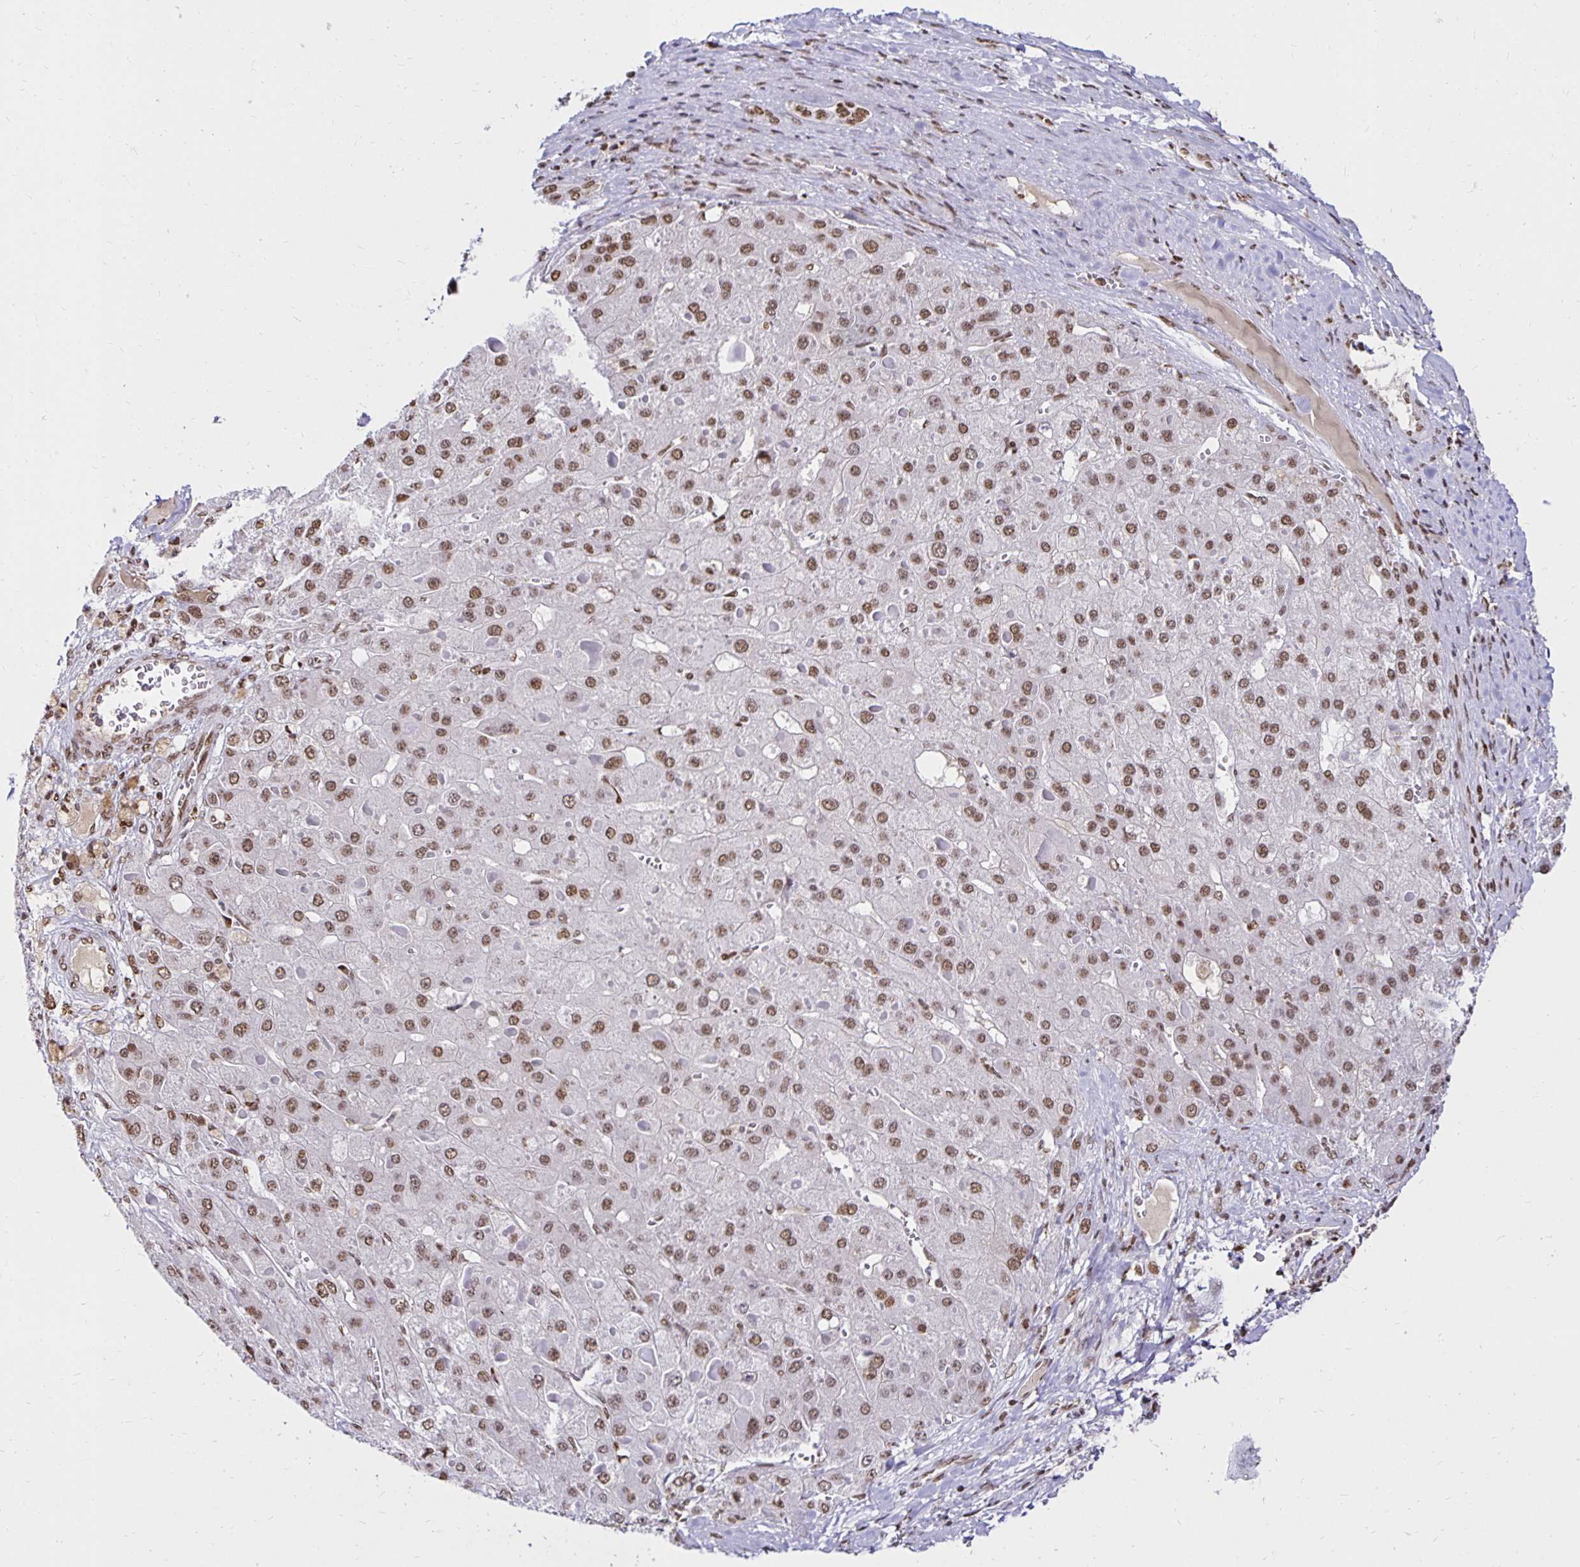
{"staining": {"intensity": "moderate", "quantity": ">75%", "location": "nuclear"}, "tissue": "liver cancer", "cell_type": "Tumor cells", "image_type": "cancer", "snomed": [{"axis": "morphology", "description": "Carcinoma, Hepatocellular, NOS"}, {"axis": "topography", "description": "Liver"}], "caption": "Brown immunohistochemical staining in human hepatocellular carcinoma (liver) demonstrates moderate nuclear positivity in approximately >75% of tumor cells.", "gene": "ZNF579", "patient": {"sex": "female", "age": 73}}